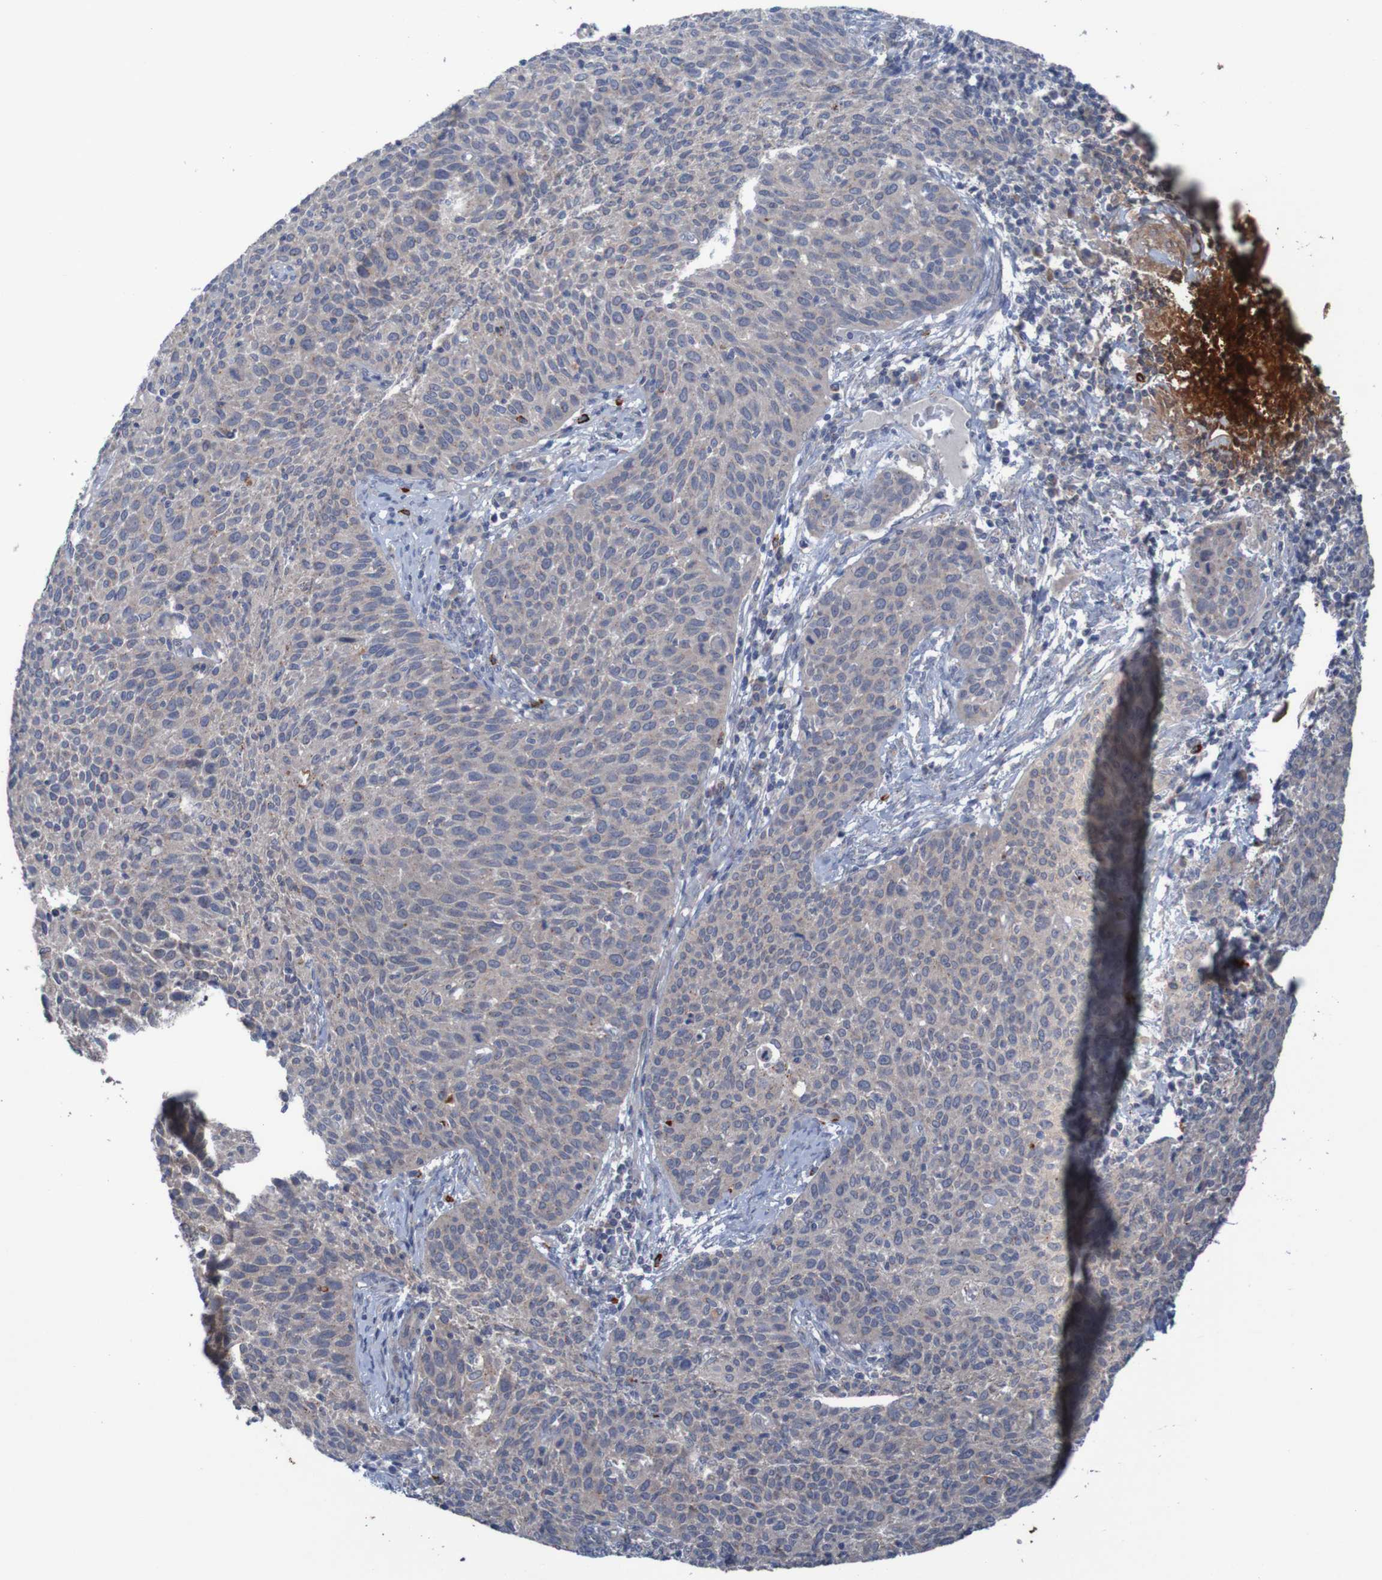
{"staining": {"intensity": "weak", "quantity": ">75%", "location": "cytoplasmic/membranous"}, "tissue": "cervical cancer", "cell_type": "Tumor cells", "image_type": "cancer", "snomed": [{"axis": "morphology", "description": "Squamous cell carcinoma, NOS"}, {"axis": "topography", "description": "Cervix"}], "caption": "This is a photomicrograph of immunohistochemistry staining of squamous cell carcinoma (cervical), which shows weak staining in the cytoplasmic/membranous of tumor cells.", "gene": "ANGPT4", "patient": {"sex": "female", "age": 38}}